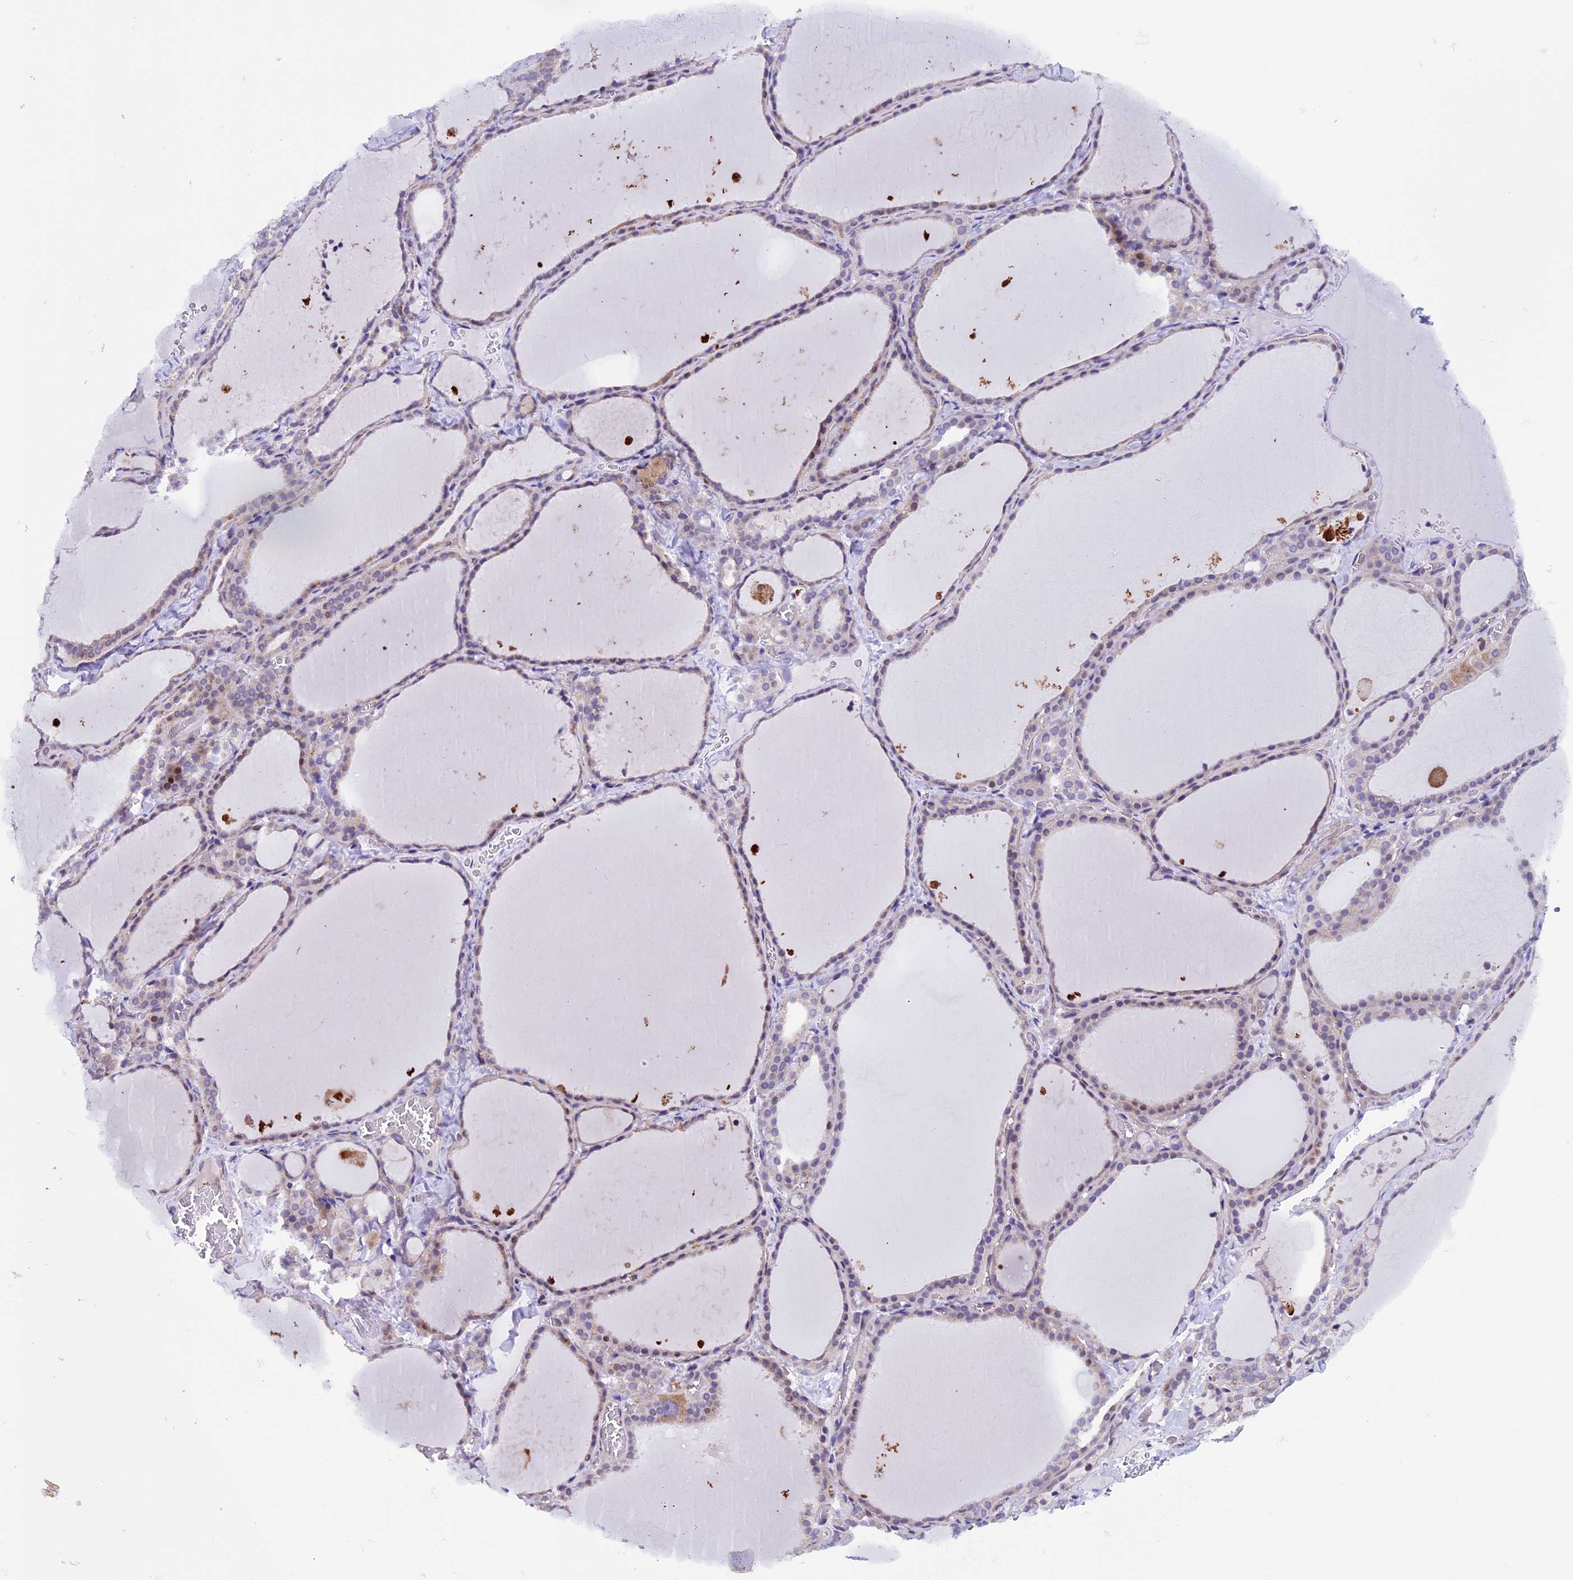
{"staining": {"intensity": "weak", "quantity": "25%-75%", "location": "cytoplasmic/membranous"}, "tissue": "thyroid gland", "cell_type": "Glandular cells", "image_type": "normal", "snomed": [{"axis": "morphology", "description": "Normal tissue, NOS"}, {"axis": "topography", "description": "Thyroid gland"}], "caption": "Immunohistochemistry (IHC) staining of normal thyroid gland, which reveals low levels of weak cytoplasmic/membranous positivity in approximately 25%-75% of glandular cells indicating weak cytoplasmic/membranous protein staining. The staining was performed using DAB (brown) for protein detection and nuclei were counterstained in hematoxylin (blue).", "gene": "TMEM171", "patient": {"sex": "female", "age": 22}}